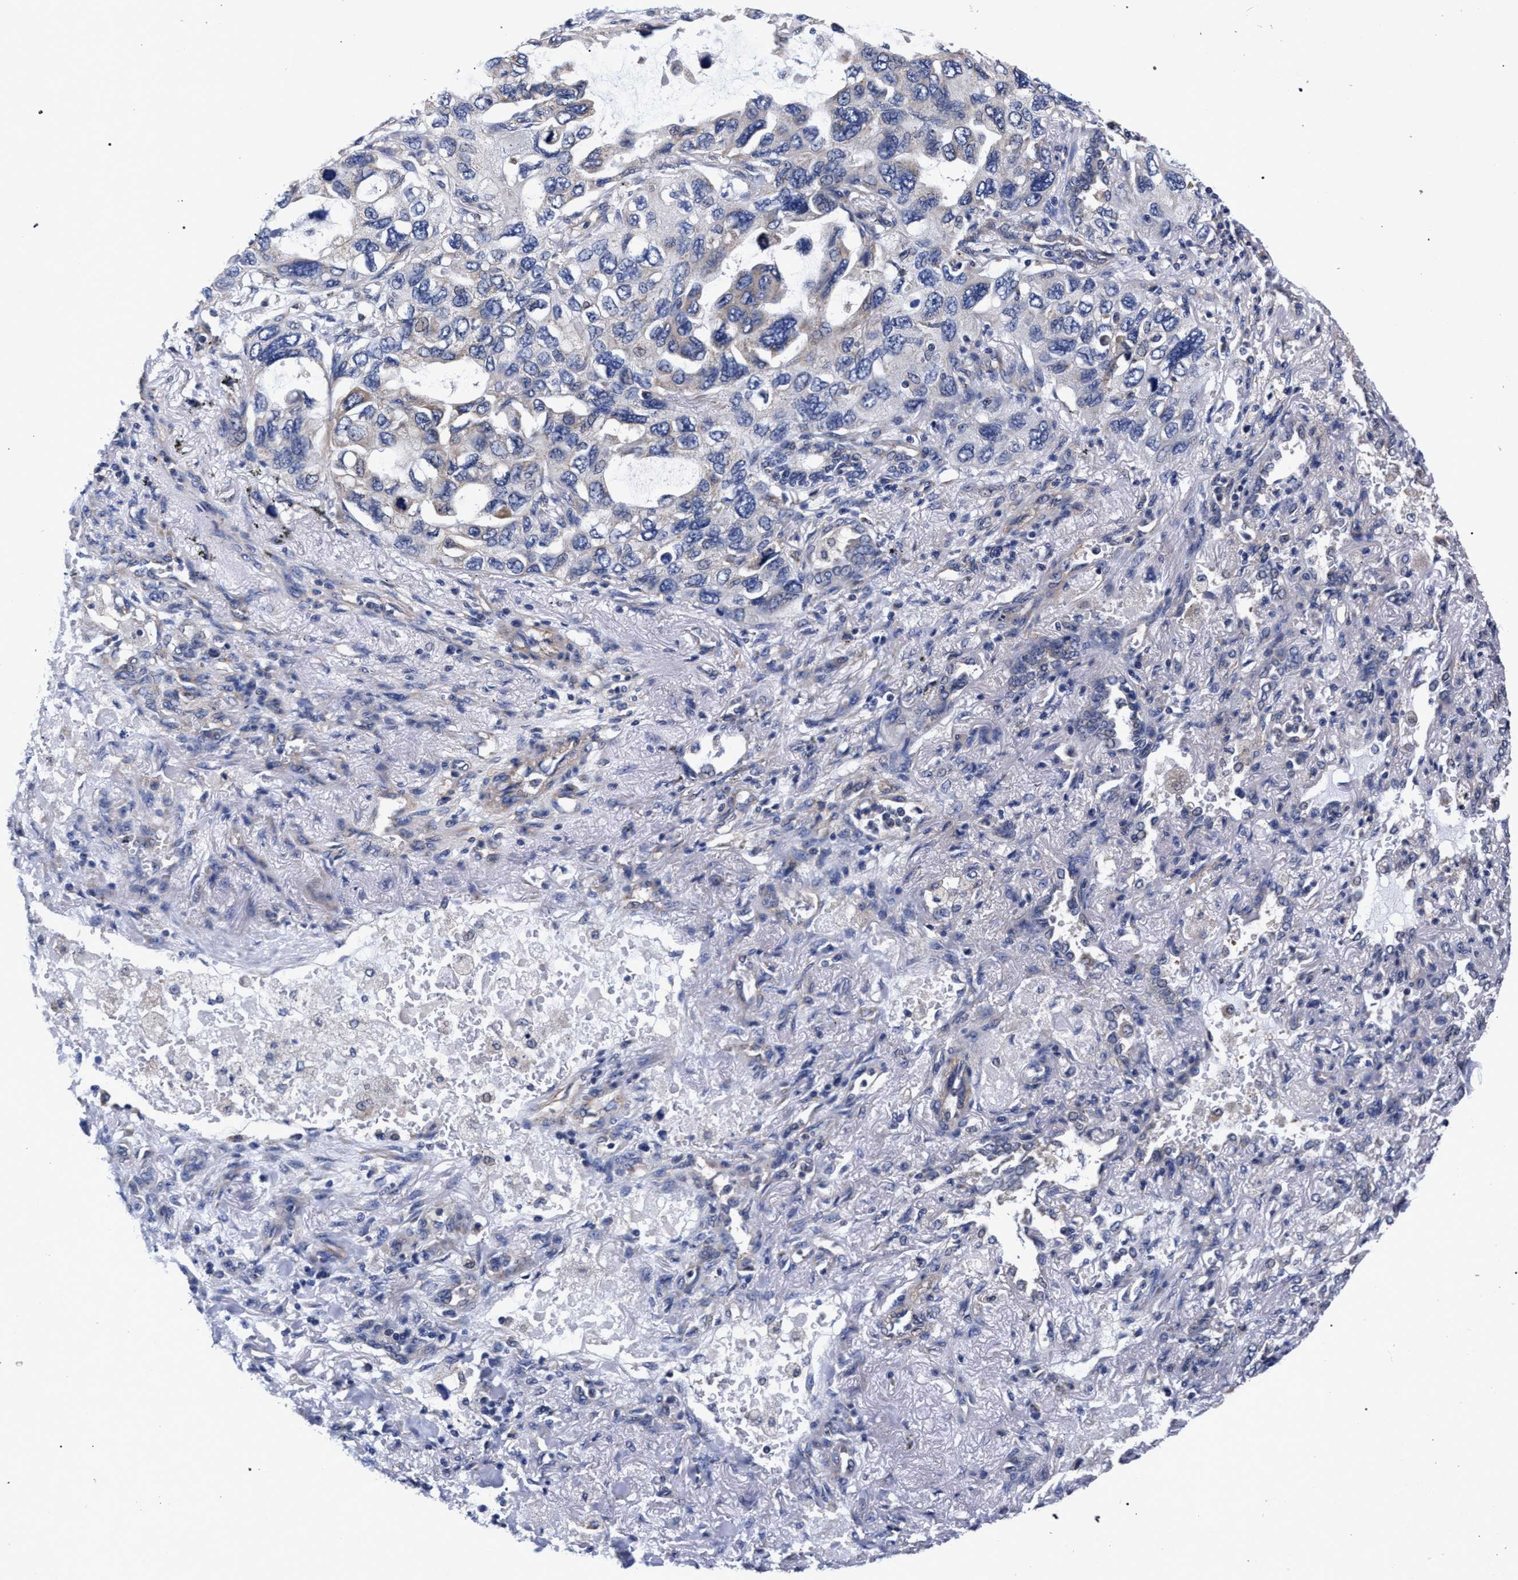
{"staining": {"intensity": "negative", "quantity": "none", "location": "none"}, "tissue": "lung cancer", "cell_type": "Tumor cells", "image_type": "cancer", "snomed": [{"axis": "morphology", "description": "Squamous cell carcinoma, NOS"}, {"axis": "topography", "description": "Lung"}], "caption": "Histopathology image shows no protein positivity in tumor cells of lung cancer tissue. (Stains: DAB immunohistochemistry with hematoxylin counter stain, Microscopy: brightfield microscopy at high magnification).", "gene": "CFAP95", "patient": {"sex": "female", "age": 73}}